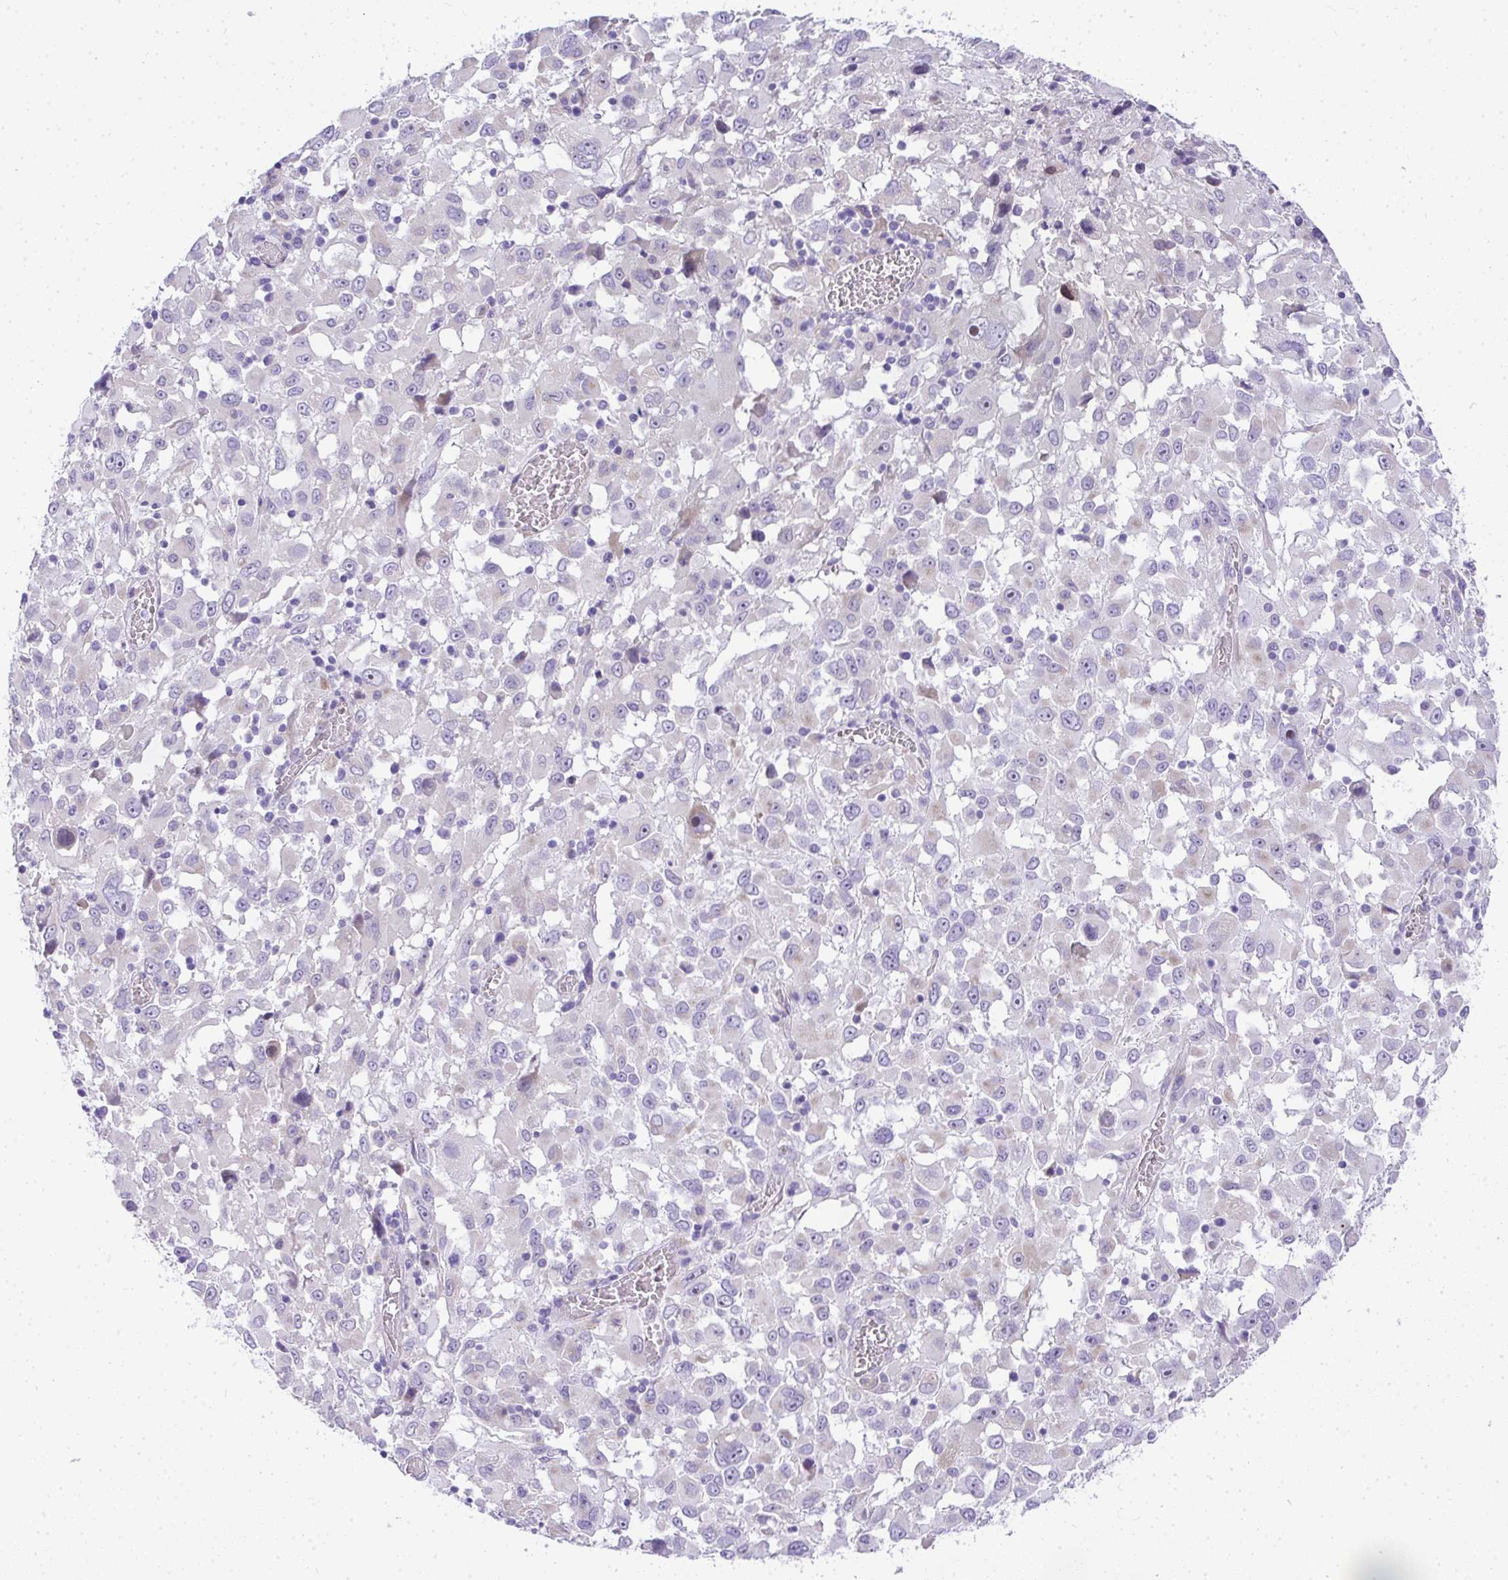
{"staining": {"intensity": "negative", "quantity": "none", "location": "none"}, "tissue": "melanoma", "cell_type": "Tumor cells", "image_type": "cancer", "snomed": [{"axis": "morphology", "description": "Malignant melanoma, Metastatic site"}, {"axis": "topography", "description": "Soft tissue"}], "caption": "Melanoma stained for a protein using IHC demonstrates no expression tumor cells.", "gene": "ADRA2C", "patient": {"sex": "male", "age": 50}}